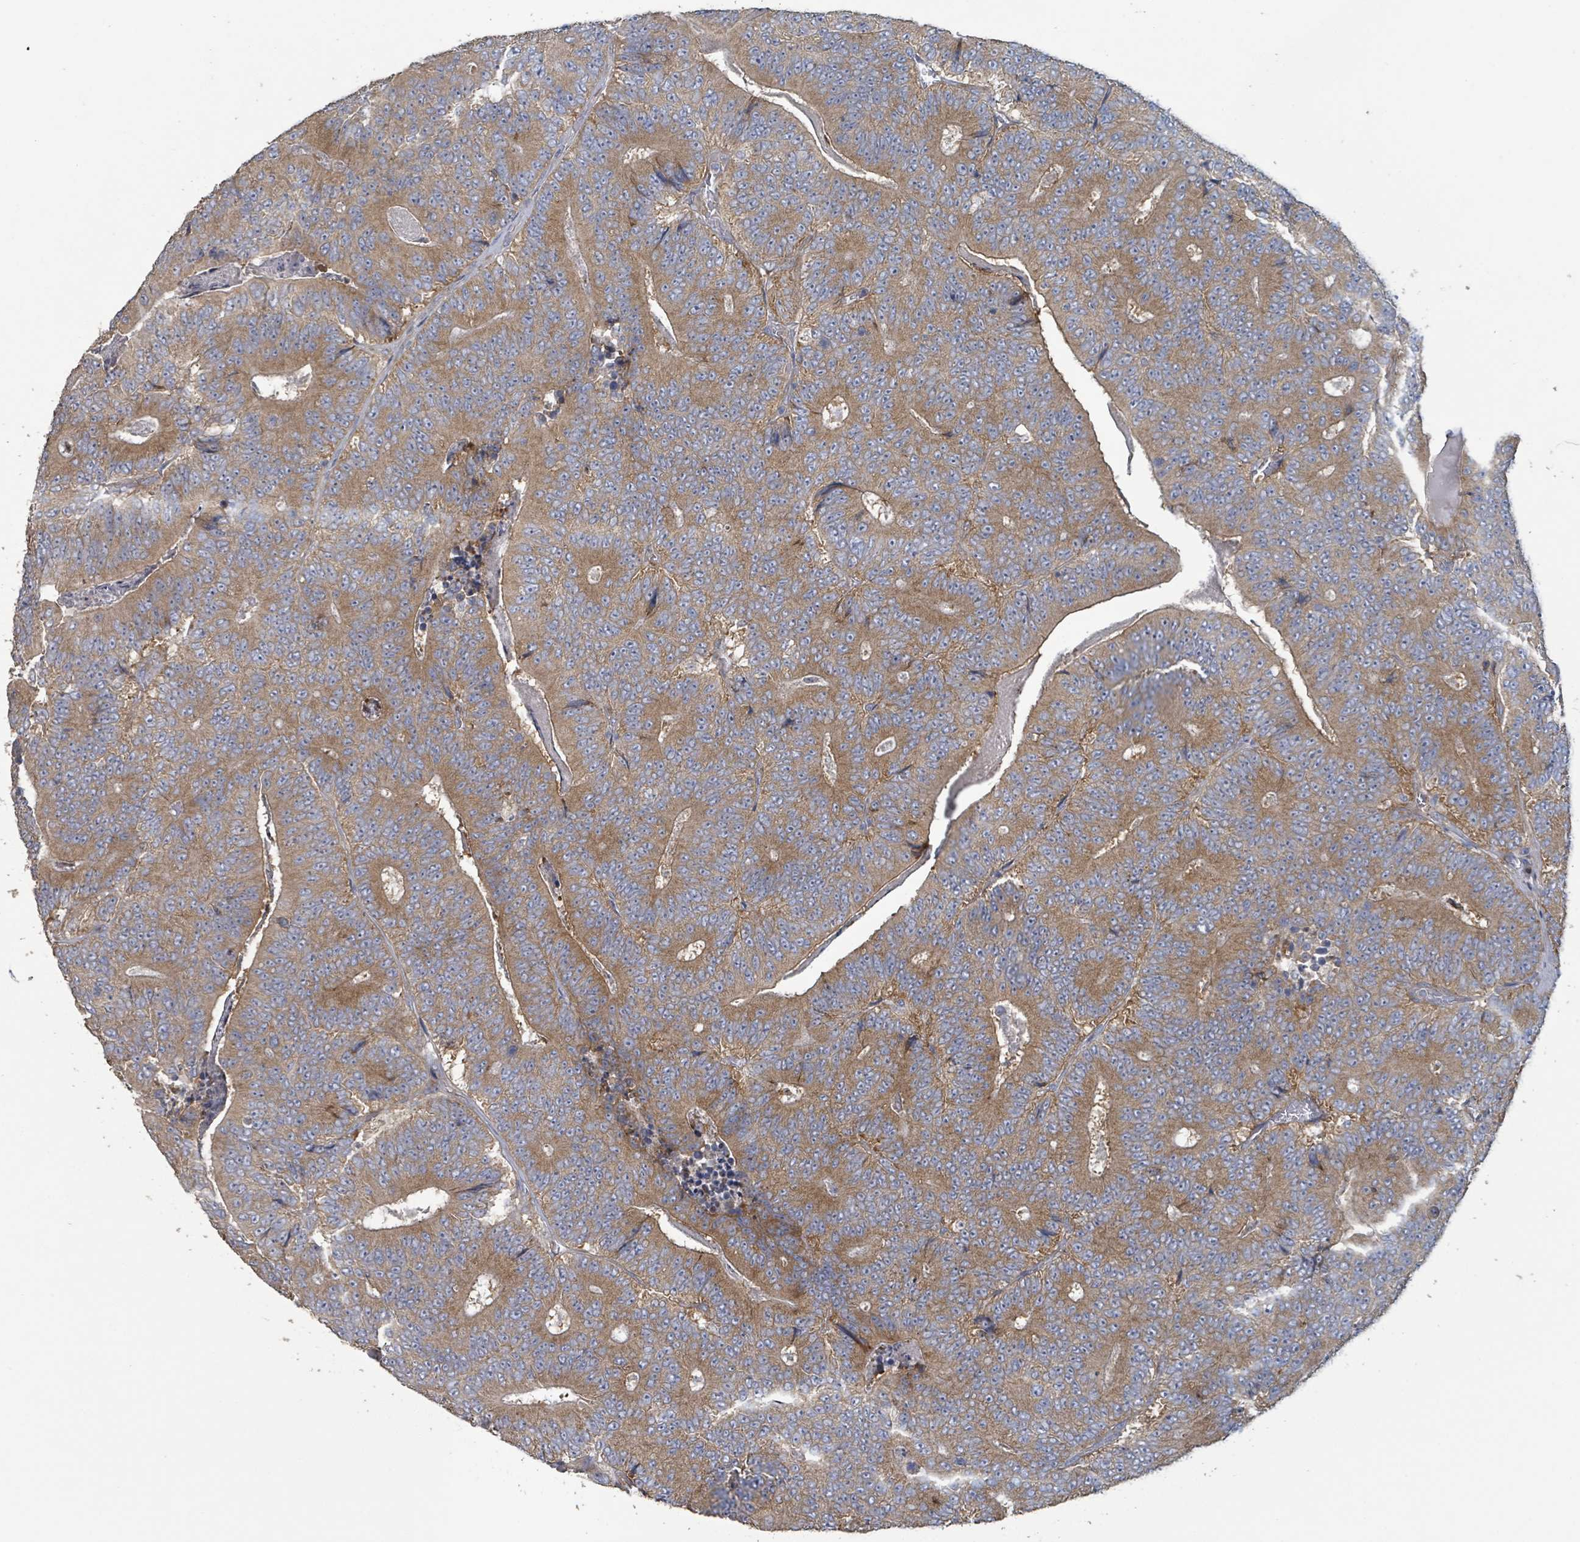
{"staining": {"intensity": "moderate", "quantity": ">75%", "location": "cytoplasmic/membranous"}, "tissue": "colorectal cancer", "cell_type": "Tumor cells", "image_type": "cancer", "snomed": [{"axis": "morphology", "description": "Adenocarcinoma, NOS"}, {"axis": "topography", "description": "Colon"}], "caption": "This is an image of IHC staining of colorectal cancer, which shows moderate staining in the cytoplasmic/membranous of tumor cells.", "gene": "RPL32", "patient": {"sex": "male", "age": 83}}